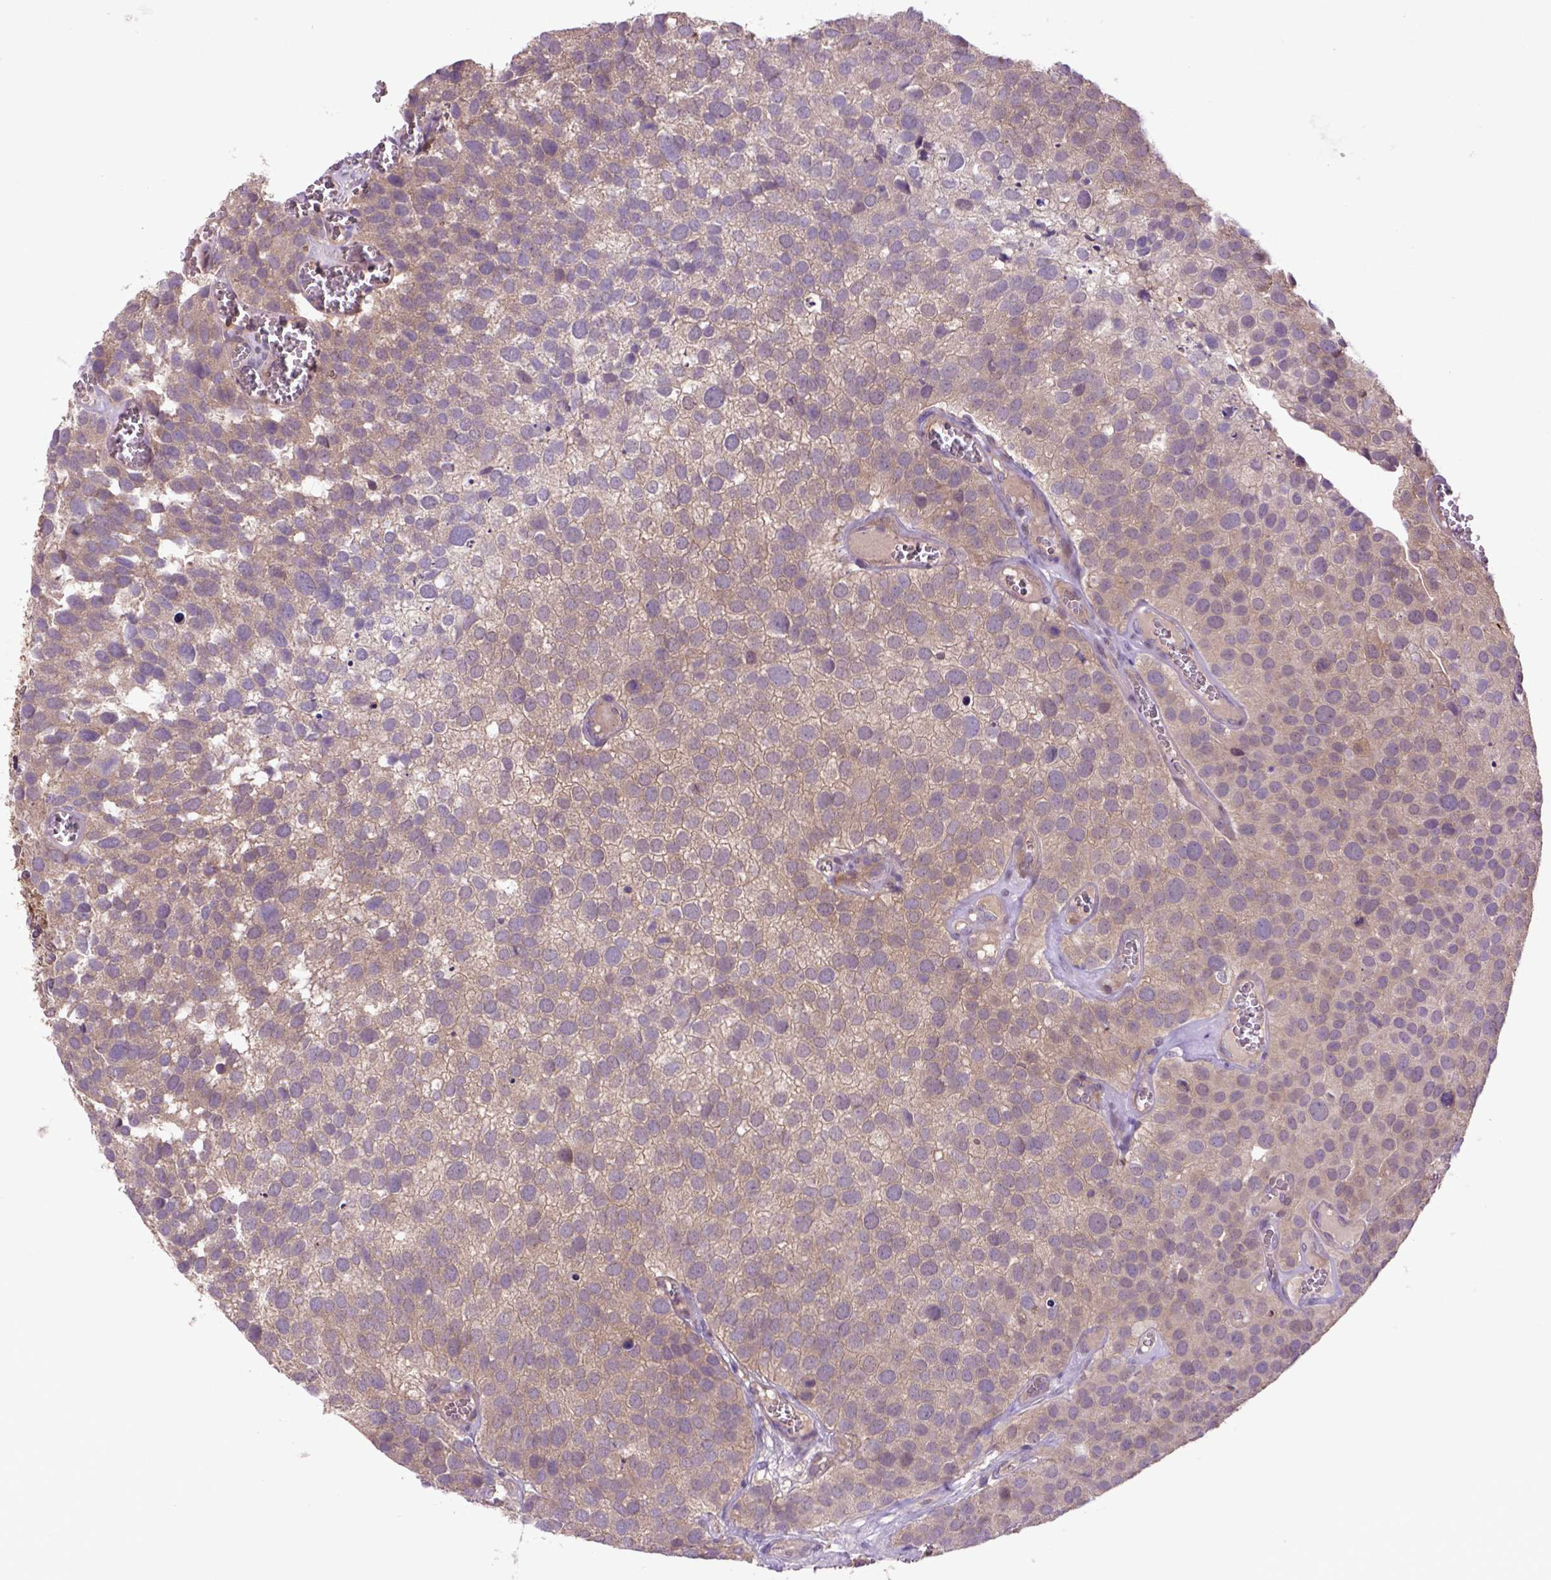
{"staining": {"intensity": "moderate", "quantity": ">75%", "location": "cytoplasmic/membranous"}, "tissue": "urothelial cancer", "cell_type": "Tumor cells", "image_type": "cancer", "snomed": [{"axis": "morphology", "description": "Urothelial carcinoma, Low grade"}, {"axis": "topography", "description": "Urinary bladder"}], "caption": "Low-grade urothelial carcinoma was stained to show a protein in brown. There is medium levels of moderate cytoplasmic/membranous expression in approximately >75% of tumor cells. The staining is performed using DAB (3,3'-diaminobenzidine) brown chromogen to label protein expression. The nuclei are counter-stained blue using hematoxylin.", "gene": "HSPBP1", "patient": {"sex": "female", "age": 69}}